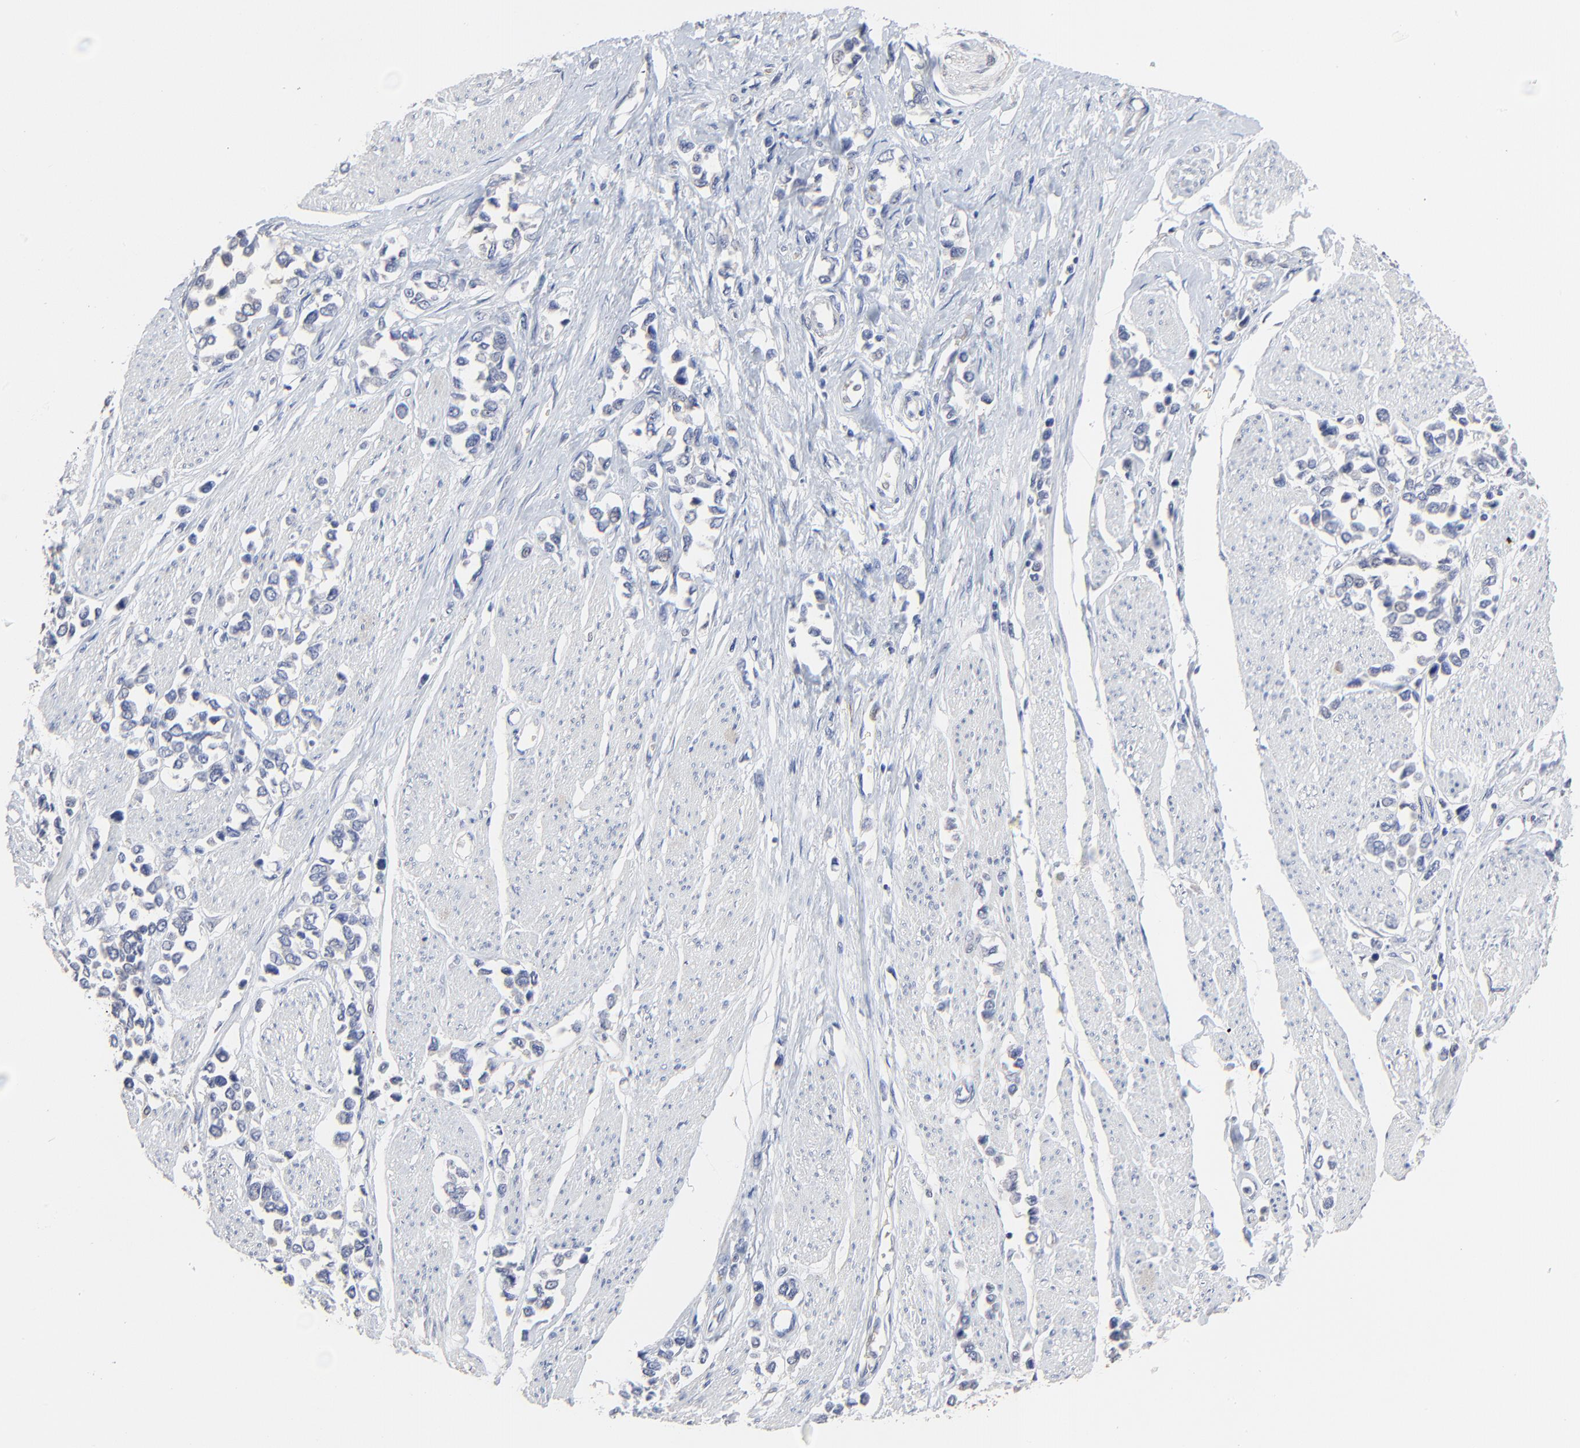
{"staining": {"intensity": "negative", "quantity": "none", "location": "none"}, "tissue": "stomach cancer", "cell_type": "Tumor cells", "image_type": "cancer", "snomed": [{"axis": "morphology", "description": "Adenocarcinoma, NOS"}, {"axis": "topography", "description": "Stomach, upper"}], "caption": "Immunohistochemistry (IHC) image of neoplastic tissue: human stomach cancer stained with DAB displays no significant protein staining in tumor cells. (DAB IHC with hematoxylin counter stain).", "gene": "FANCB", "patient": {"sex": "male", "age": 76}}